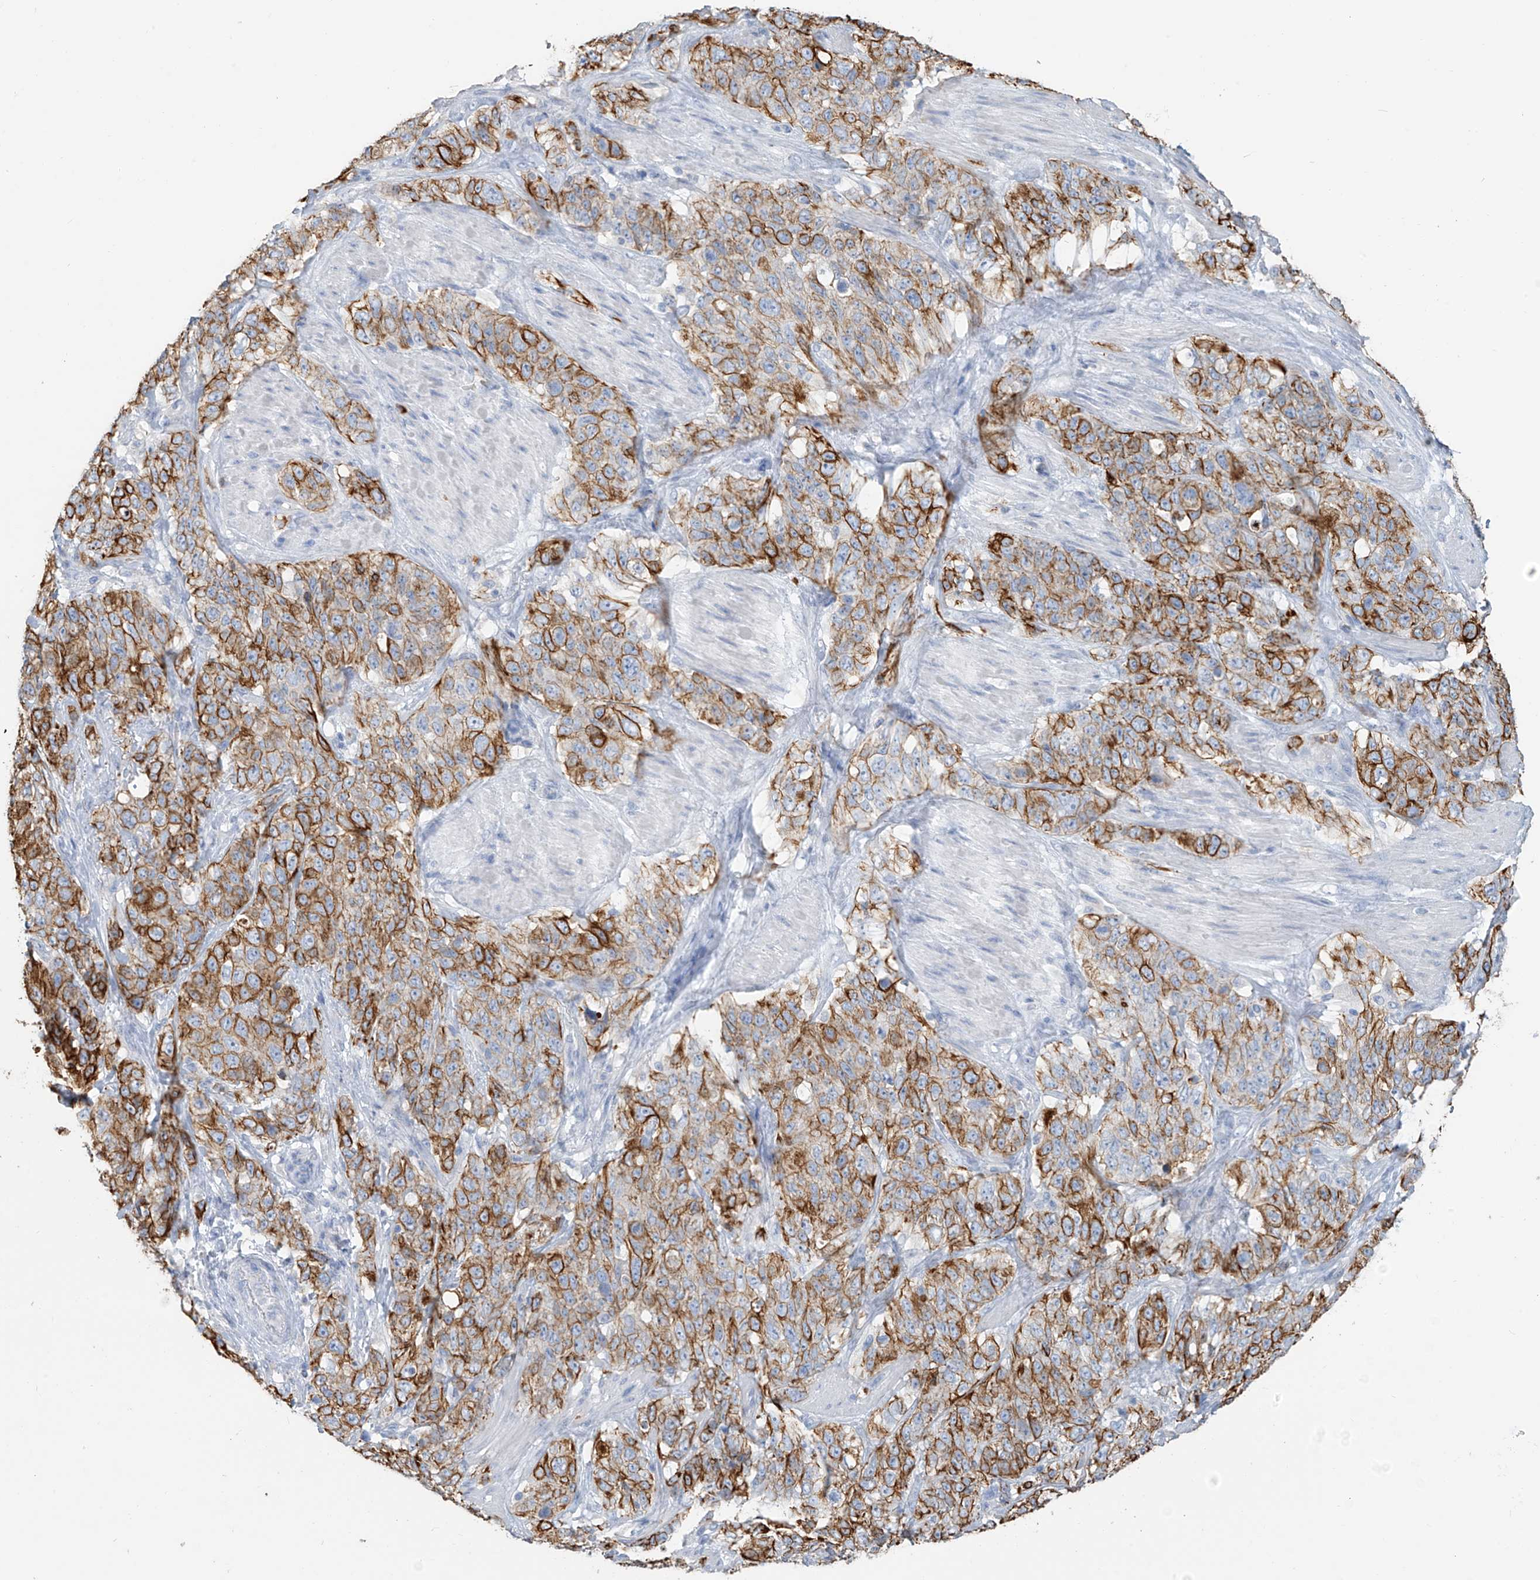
{"staining": {"intensity": "moderate", "quantity": "25%-75%", "location": "cytoplasmic/membranous"}, "tissue": "stomach cancer", "cell_type": "Tumor cells", "image_type": "cancer", "snomed": [{"axis": "morphology", "description": "Adenocarcinoma, NOS"}, {"axis": "topography", "description": "Stomach"}], "caption": "Immunohistochemistry micrograph of adenocarcinoma (stomach) stained for a protein (brown), which shows medium levels of moderate cytoplasmic/membranous positivity in about 25%-75% of tumor cells.", "gene": "PAFAH1B3", "patient": {"sex": "male", "age": 48}}